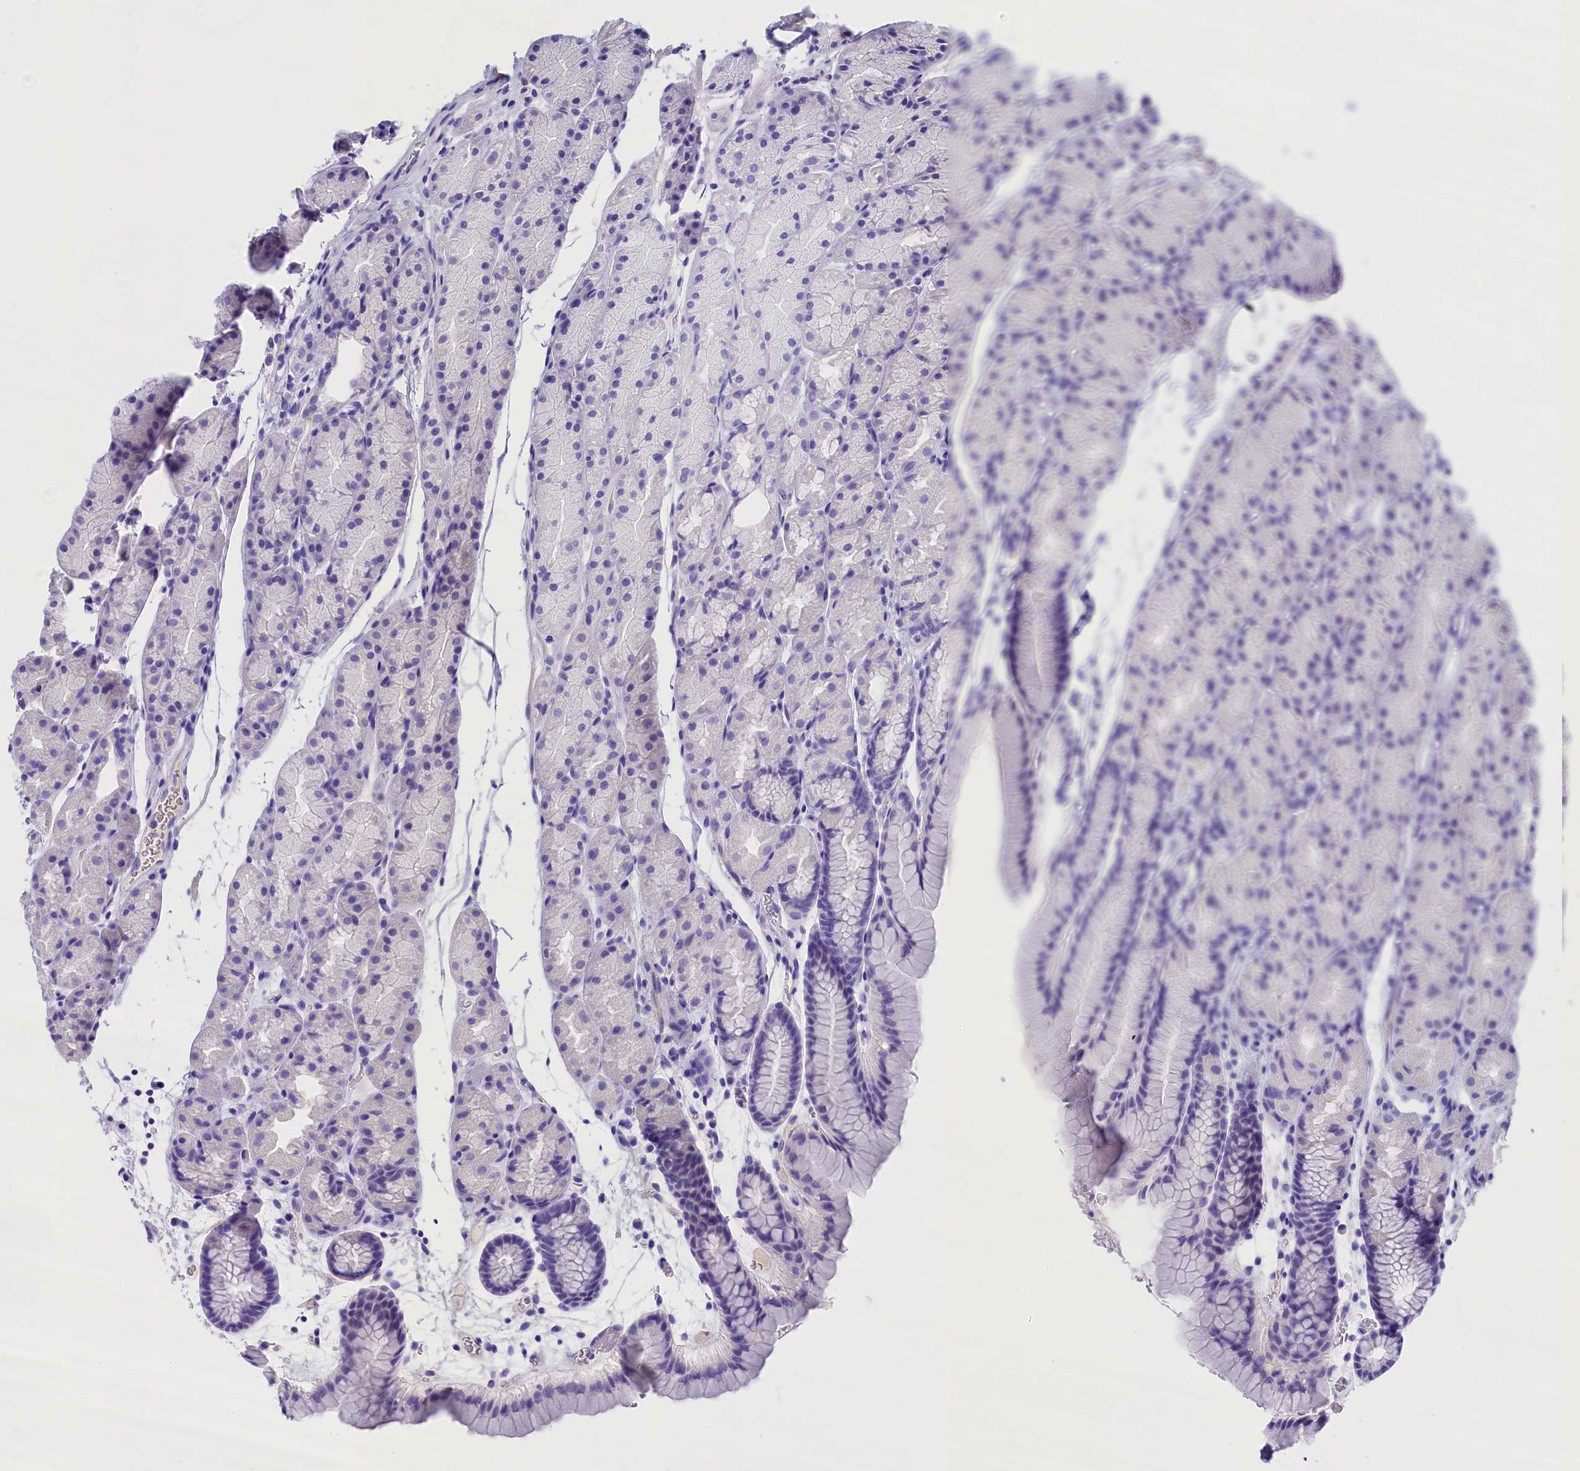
{"staining": {"intensity": "negative", "quantity": "none", "location": "none"}, "tissue": "stomach", "cell_type": "Glandular cells", "image_type": "normal", "snomed": [{"axis": "morphology", "description": "Normal tissue, NOS"}, {"axis": "topography", "description": "Stomach, upper"}, {"axis": "topography", "description": "Stomach"}], "caption": "Unremarkable stomach was stained to show a protein in brown. There is no significant positivity in glandular cells. (DAB immunohistochemistry (IHC), high magnification).", "gene": "SKIDA1", "patient": {"sex": "male", "age": 47}}